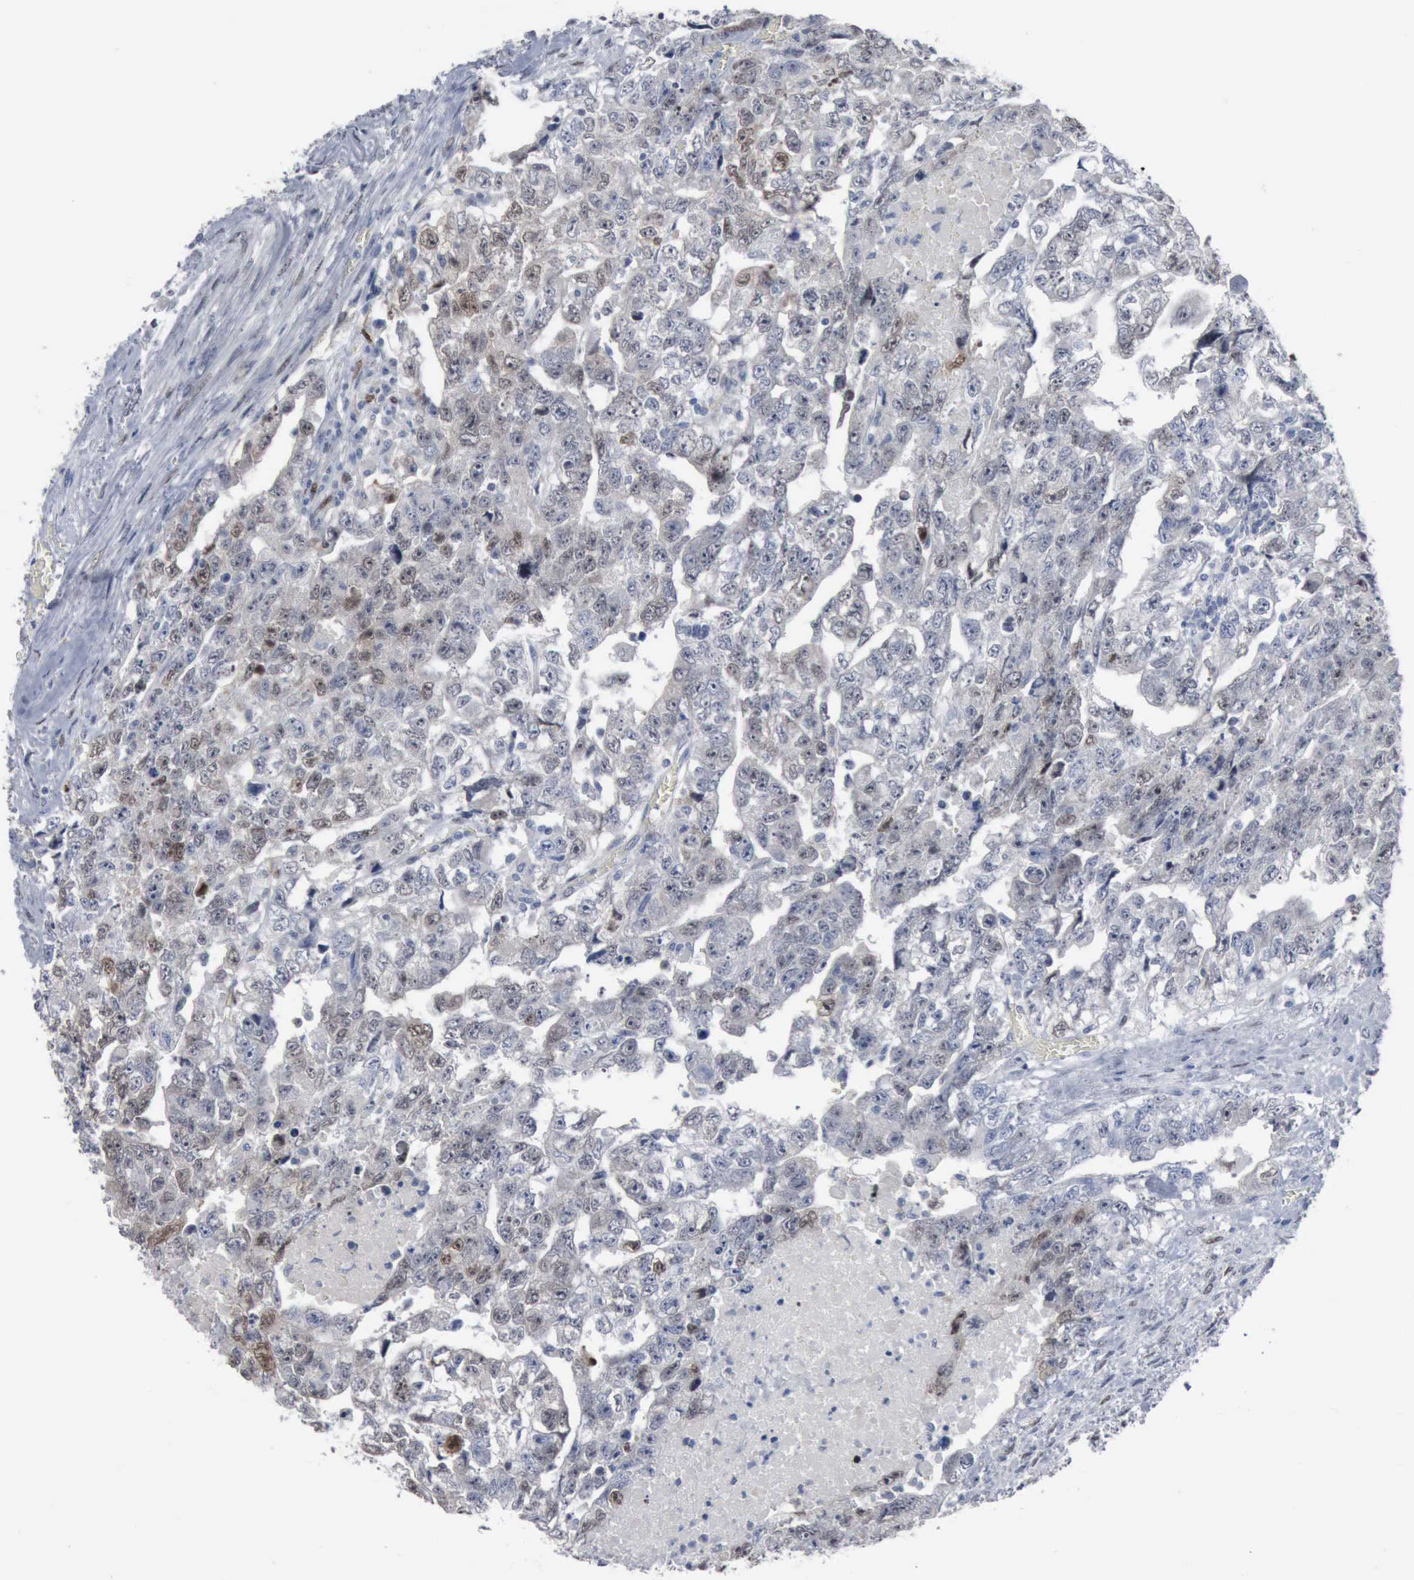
{"staining": {"intensity": "negative", "quantity": "none", "location": "none"}, "tissue": "testis cancer", "cell_type": "Tumor cells", "image_type": "cancer", "snomed": [{"axis": "morphology", "description": "Carcinoma, Embryonal, NOS"}, {"axis": "topography", "description": "Testis"}], "caption": "A micrograph of testis cancer (embryonal carcinoma) stained for a protein displays no brown staining in tumor cells.", "gene": "FGF2", "patient": {"sex": "male", "age": 36}}